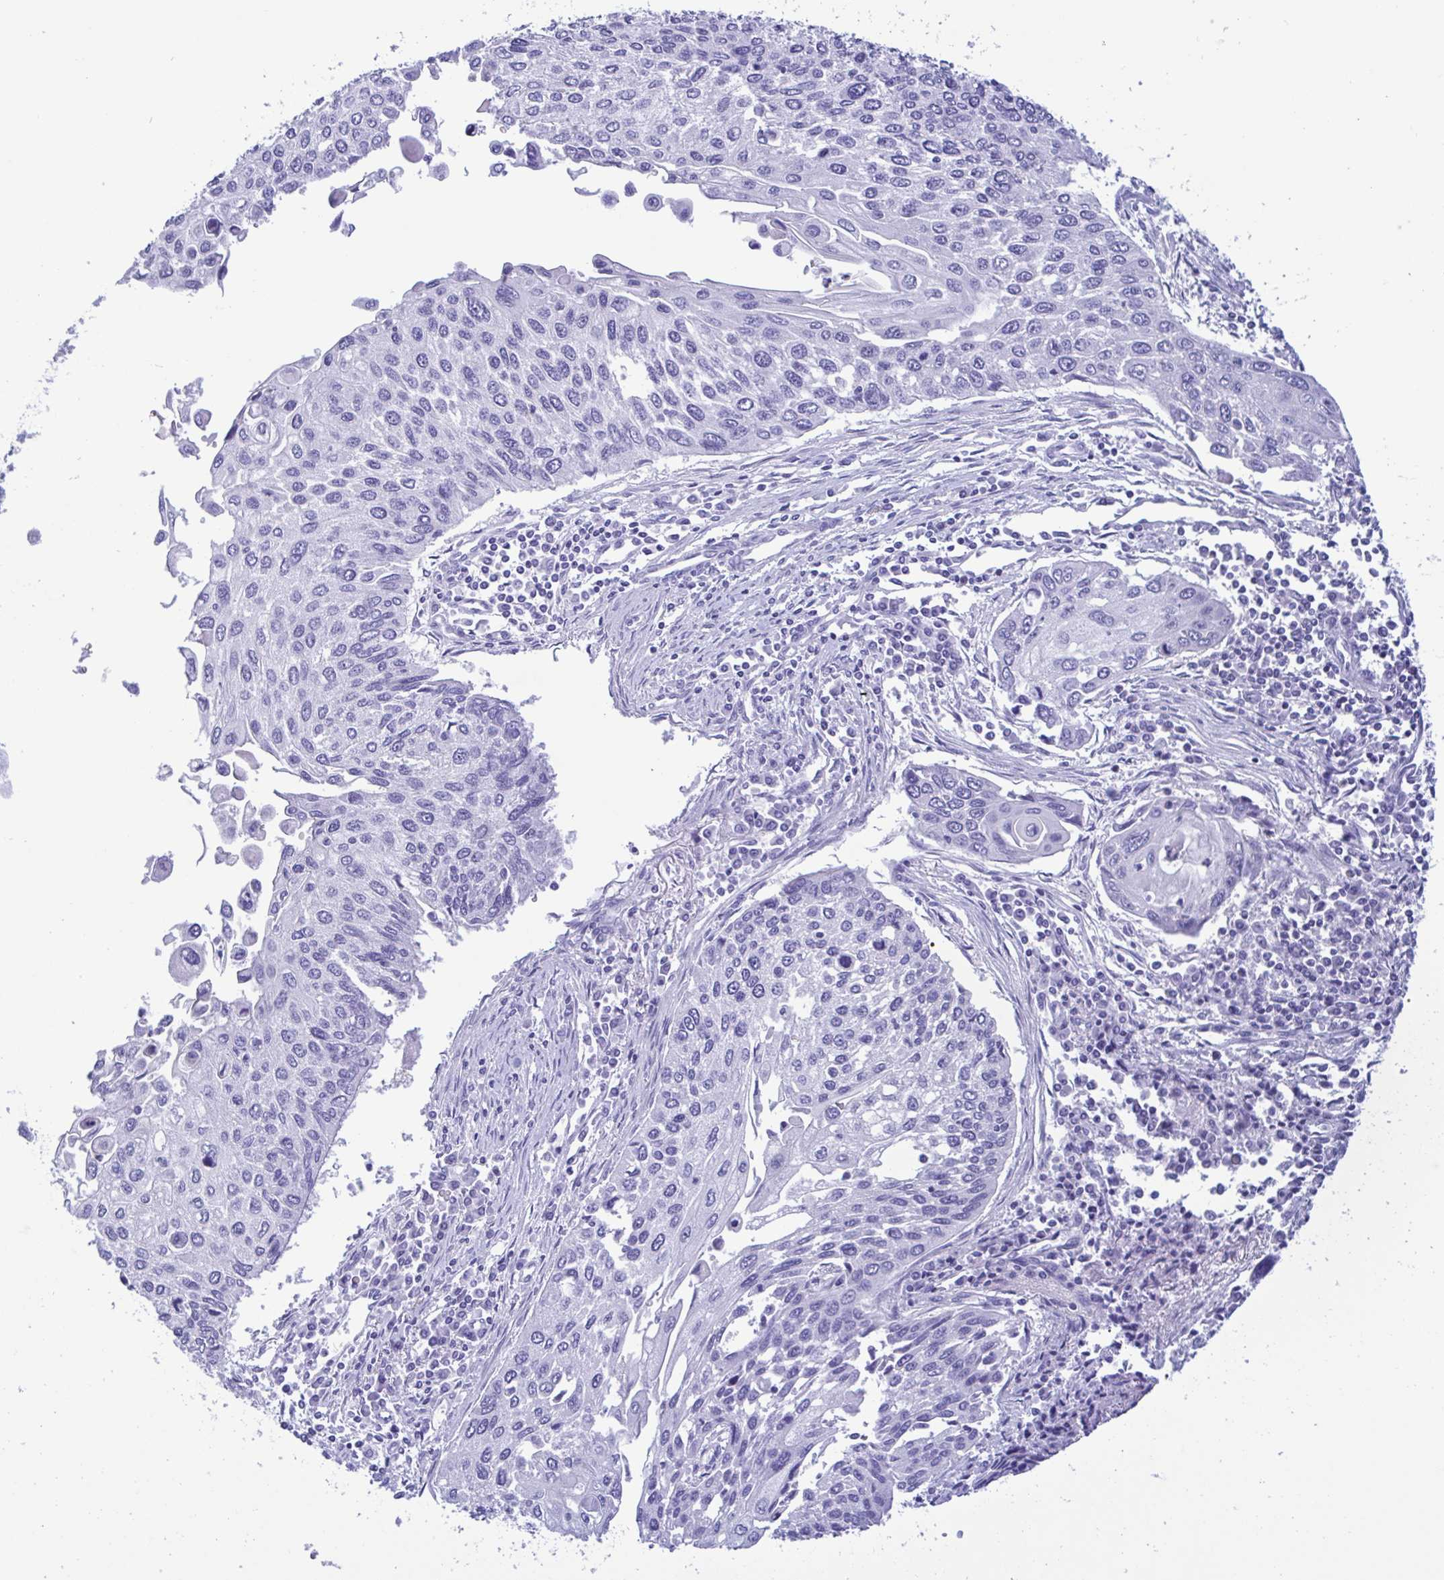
{"staining": {"intensity": "negative", "quantity": "none", "location": "none"}, "tissue": "lung cancer", "cell_type": "Tumor cells", "image_type": "cancer", "snomed": [{"axis": "morphology", "description": "Squamous cell carcinoma, NOS"}, {"axis": "morphology", "description": "Squamous cell carcinoma, metastatic, NOS"}, {"axis": "topography", "description": "Lung"}], "caption": "The micrograph shows no significant staining in tumor cells of lung cancer (metastatic squamous cell carcinoma).", "gene": "TSPY2", "patient": {"sex": "male", "age": 63}}